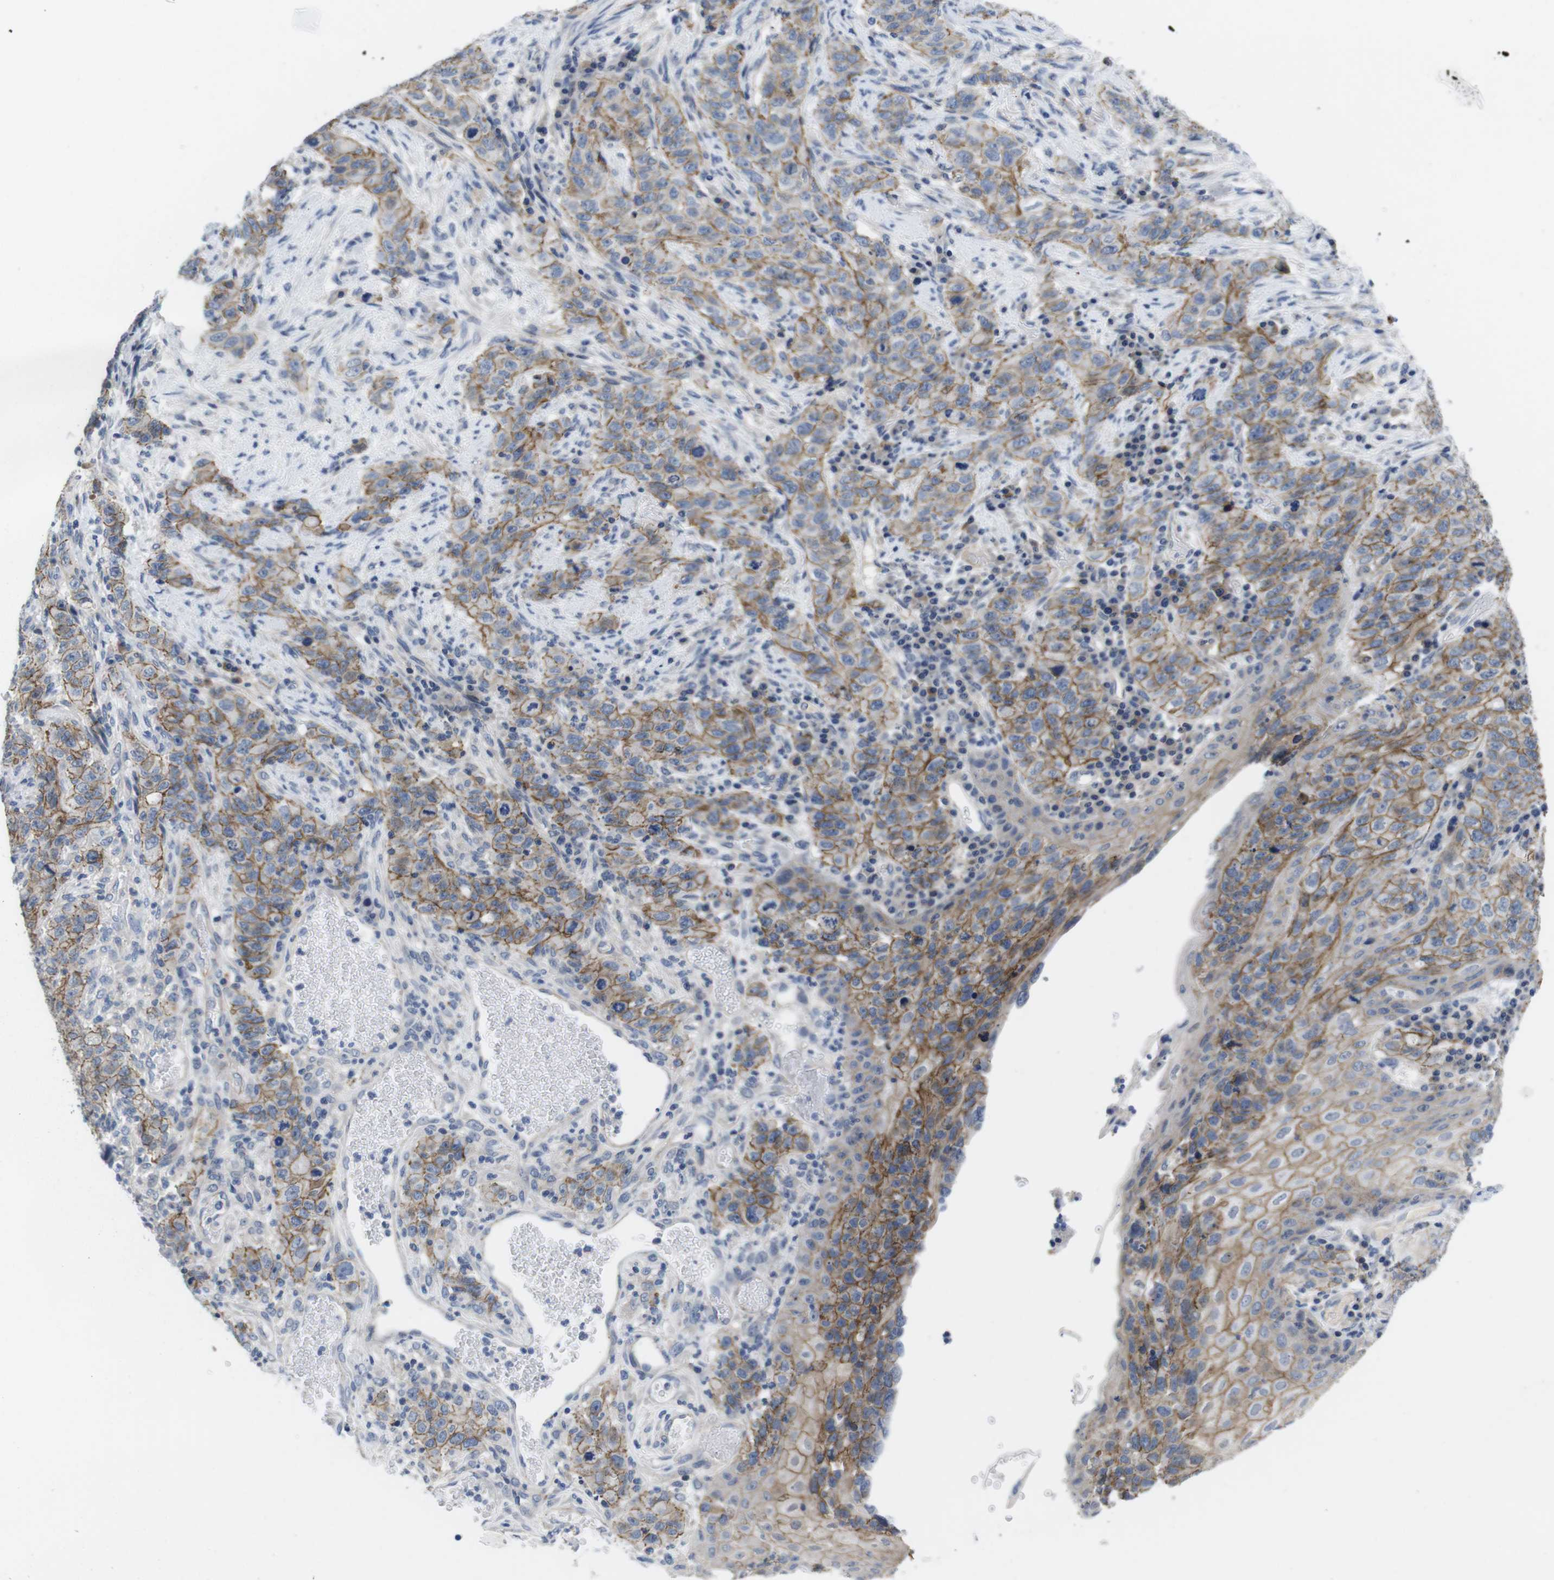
{"staining": {"intensity": "moderate", "quantity": ">75%", "location": "cytoplasmic/membranous"}, "tissue": "stomach cancer", "cell_type": "Tumor cells", "image_type": "cancer", "snomed": [{"axis": "morphology", "description": "Adenocarcinoma, NOS"}, {"axis": "topography", "description": "Stomach"}], "caption": "IHC image of human stomach cancer (adenocarcinoma) stained for a protein (brown), which displays medium levels of moderate cytoplasmic/membranous staining in about >75% of tumor cells.", "gene": "SCRIB", "patient": {"sex": "male", "age": 48}}